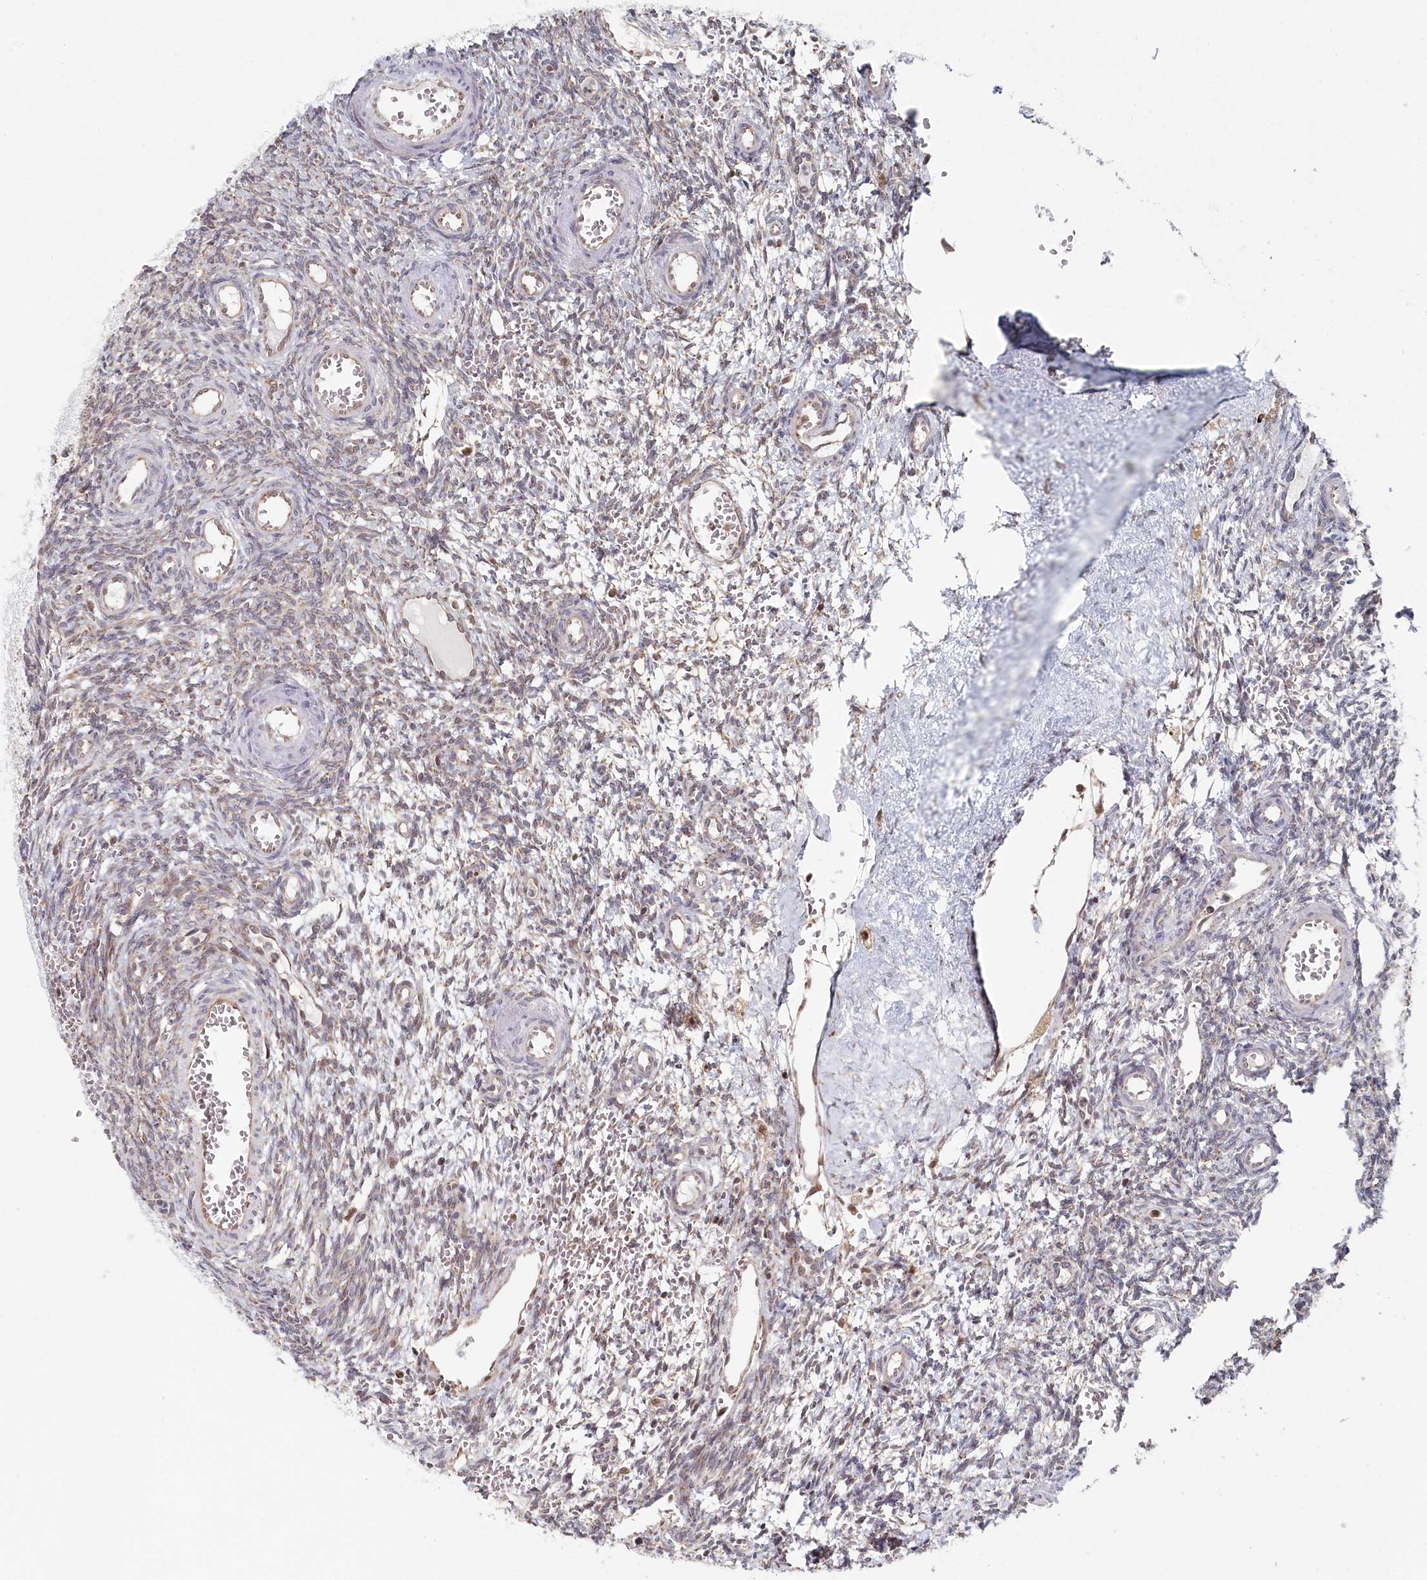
{"staining": {"intensity": "weak", "quantity": "<25%", "location": "cytoplasmic/membranous"}, "tissue": "ovary", "cell_type": "Ovarian stroma cells", "image_type": "normal", "snomed": [{"axis": "morphology", "description": "Normal tissue, NOS"}, {"axis": "topography", "description": "Ovary"}], "caption": "High power microscopy image of an immunohistochemistry histopathology image of benign ovary, revealing no significant staining in ovarian stroma cells. The staining was performed using DAB to visualize the protein expression in brown, while the nuclei were stained in blue with hematoxylin (Magnification: 20x).", "gene": "WAPL", "patient": {"sex": "female", "age": 39}}